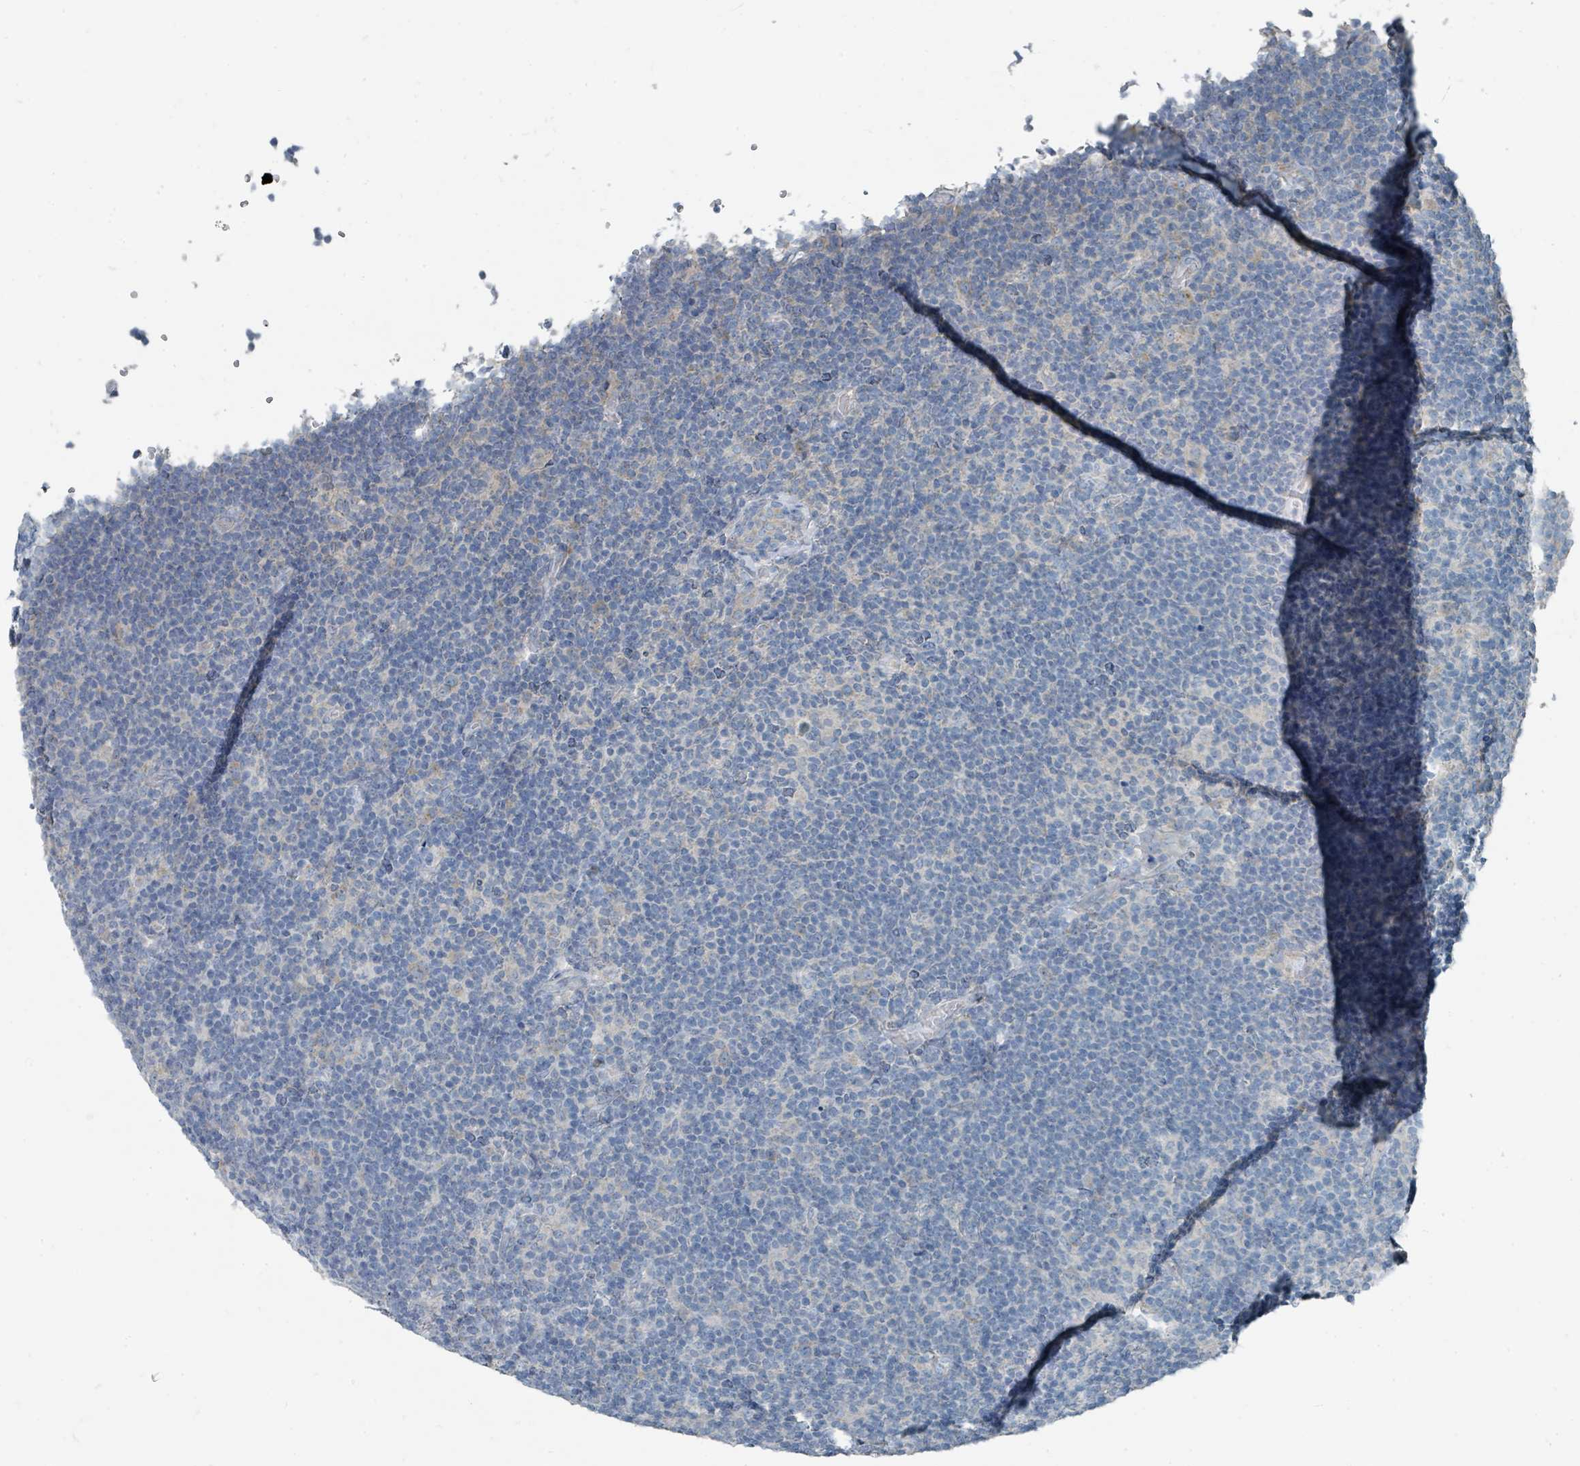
{"staining": {"intensity": "negative", "quantity": "none", "location": "none"}, "tissue": "lymphoma", "cell_type": "Tumor cells", "image_type": "cancer", "snomed": [{"axis": "morphology", "description": "Hodgkin's disease, NOS"}, {"axis": "topography", "description": "Lymph node"}], "caption": "DAB (3,3'-diaminobenzidine) immunohistochemical staining of human Hodgkin's disease shows no significant expression in tumor cells. (Immunohistochemistry (ihc), brightfield microscopy, high magnification).", "gene": "RASA4", "patient": {"sex": "female", "age": 57}}